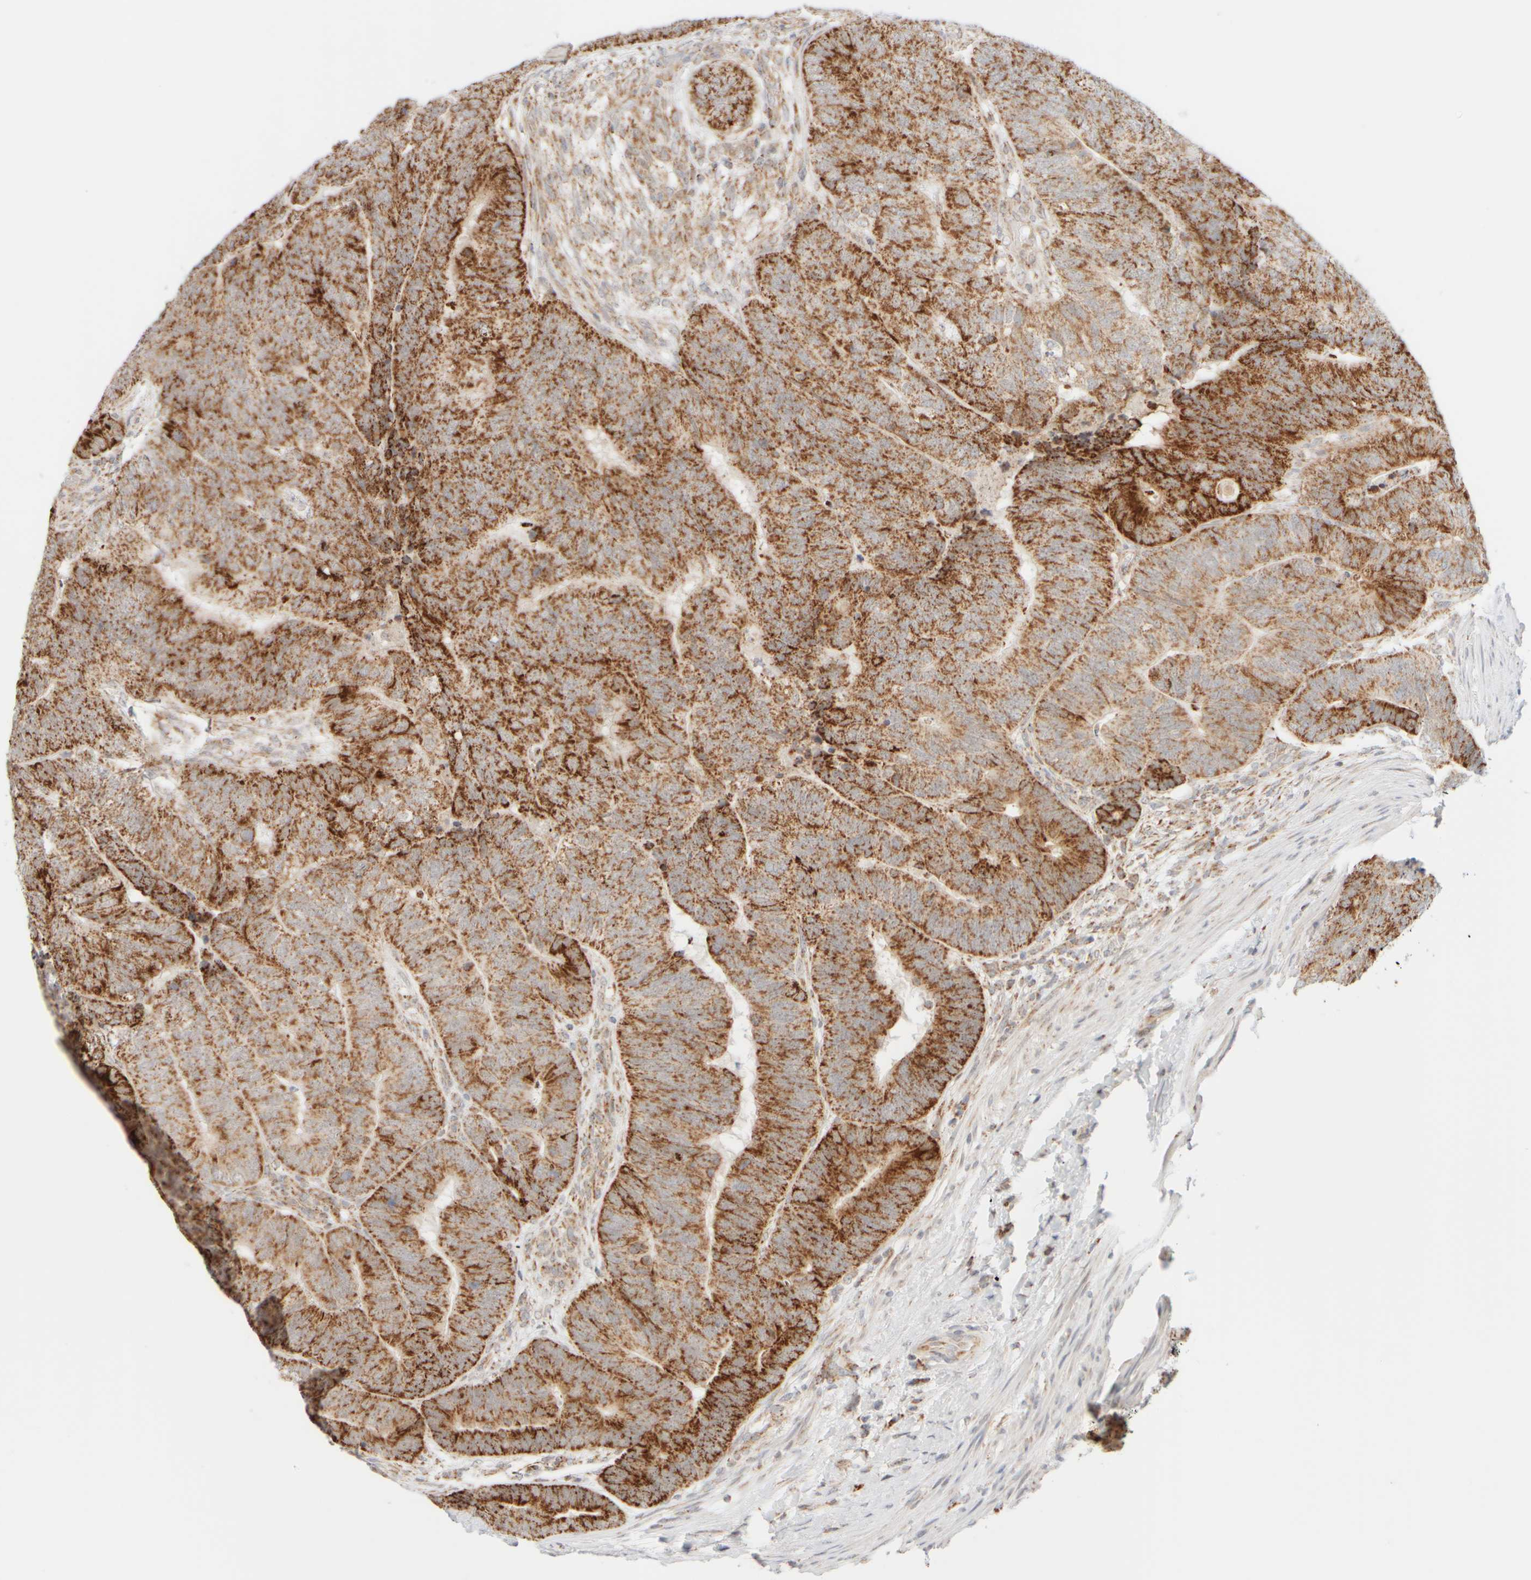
{"staining": {"intensity": "moderate", "quantity": ">75%", "location": "cytoplasmic/membranous"}, "tissue": "colorectal cancer", "cell_type": "Tumor cells", "image_type": "cancer", "snomed": [{"axis": "morphology", "description": "Adenocarcinoma, NOS"}, {"axis": "topography", "description": "Colon"}], "caption": "Immunohistochemistry (IHC) image of colorectal cancer (adenocarcinoma) stained for a protein (brown), which reveals medium levels of moderate cytoplasmic/membranous positivity in approximately >75% of tumor cells.", "gene": "PPM1K", "patient": {"sex": "female", "age": 67}}